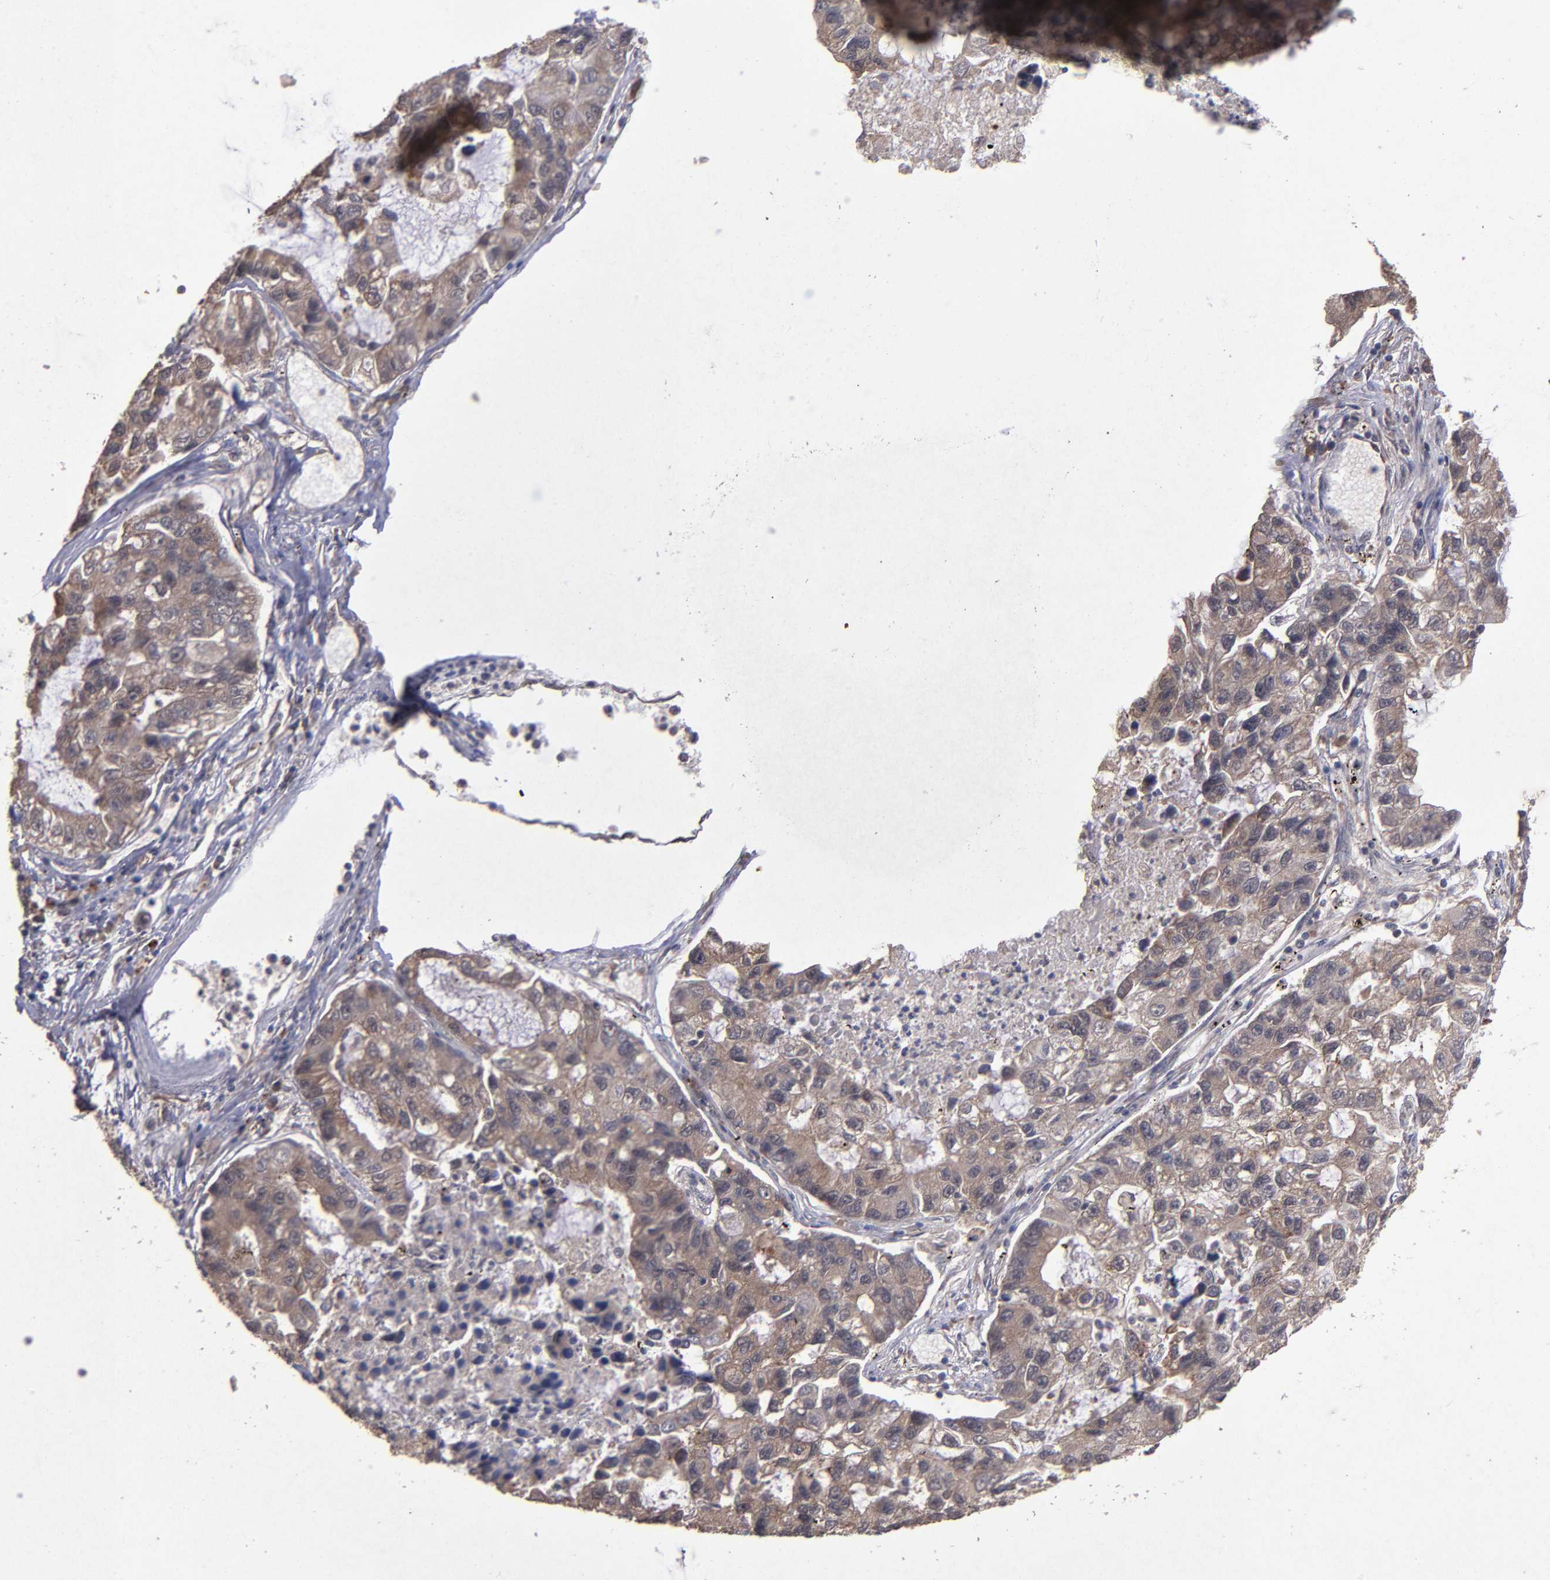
{"staining": {"intensity": "weak", "quantity": ">75%", "location": "cytoplasmic/membranous"}, "tissue": "lung cancer", "cell_type": "Tumor cells", "image_type": "cancer", "snomed": [{"axis": "morphology", "description": "Adenocarcinoma, NOS"}, {"axis": "topography", "description": "Lung"}], "caption": "IHC photomicrograph of adenocarcinoma (lung) stained for a protein (brown), which reveals low levels of weak cytoplasmic/membranous staining in approximately >75% of tumor cells.", "gene": "TIMM9", "patient": {"sex": "female", "age": 51}}